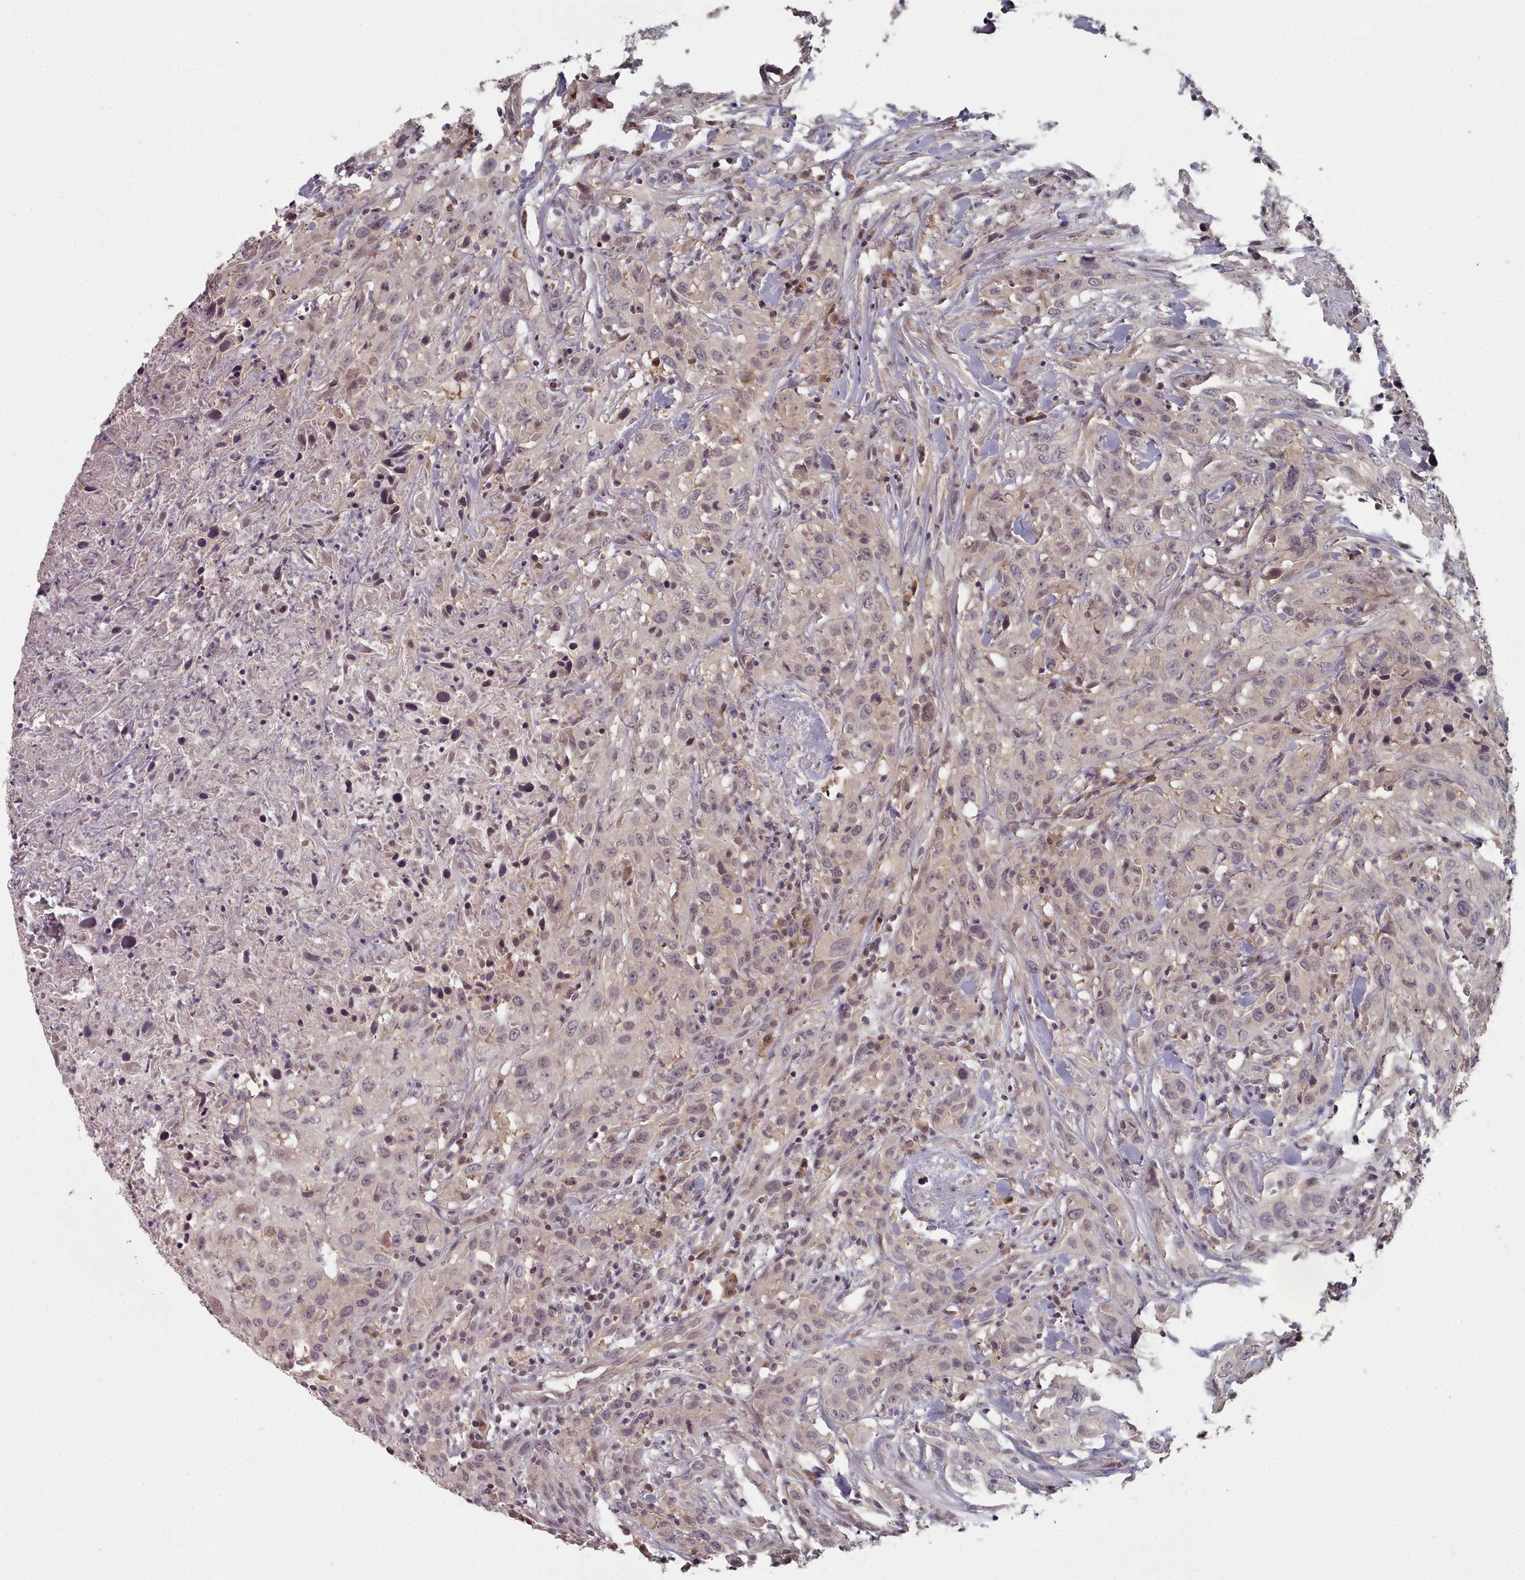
{"staining": {"intensity": "weak", "quantity": "<25%", "location": "nuclear"}, "tissue": "urothelial cancer", "cell_type": "Tumor cells", "image_type": "cancer", "snomed": [{"axis": "morphology", "description": "Urothelial carcinoma, High grade"}, {"axis": "topography", "description": "Urinary bladder"}], "caption": "High power microscopy photomicrograph of an immunohistochemistry photomicrograph of urothelial cancer, revealing no significant positivity in tumor cells. Brightfield microscopy of immunohistochemistry stained with DAB (brown) and hematoxylin (blue), captured at high magnification.", "gene": "HYAL3", "patient": {"sex": "male", "age": 61}}